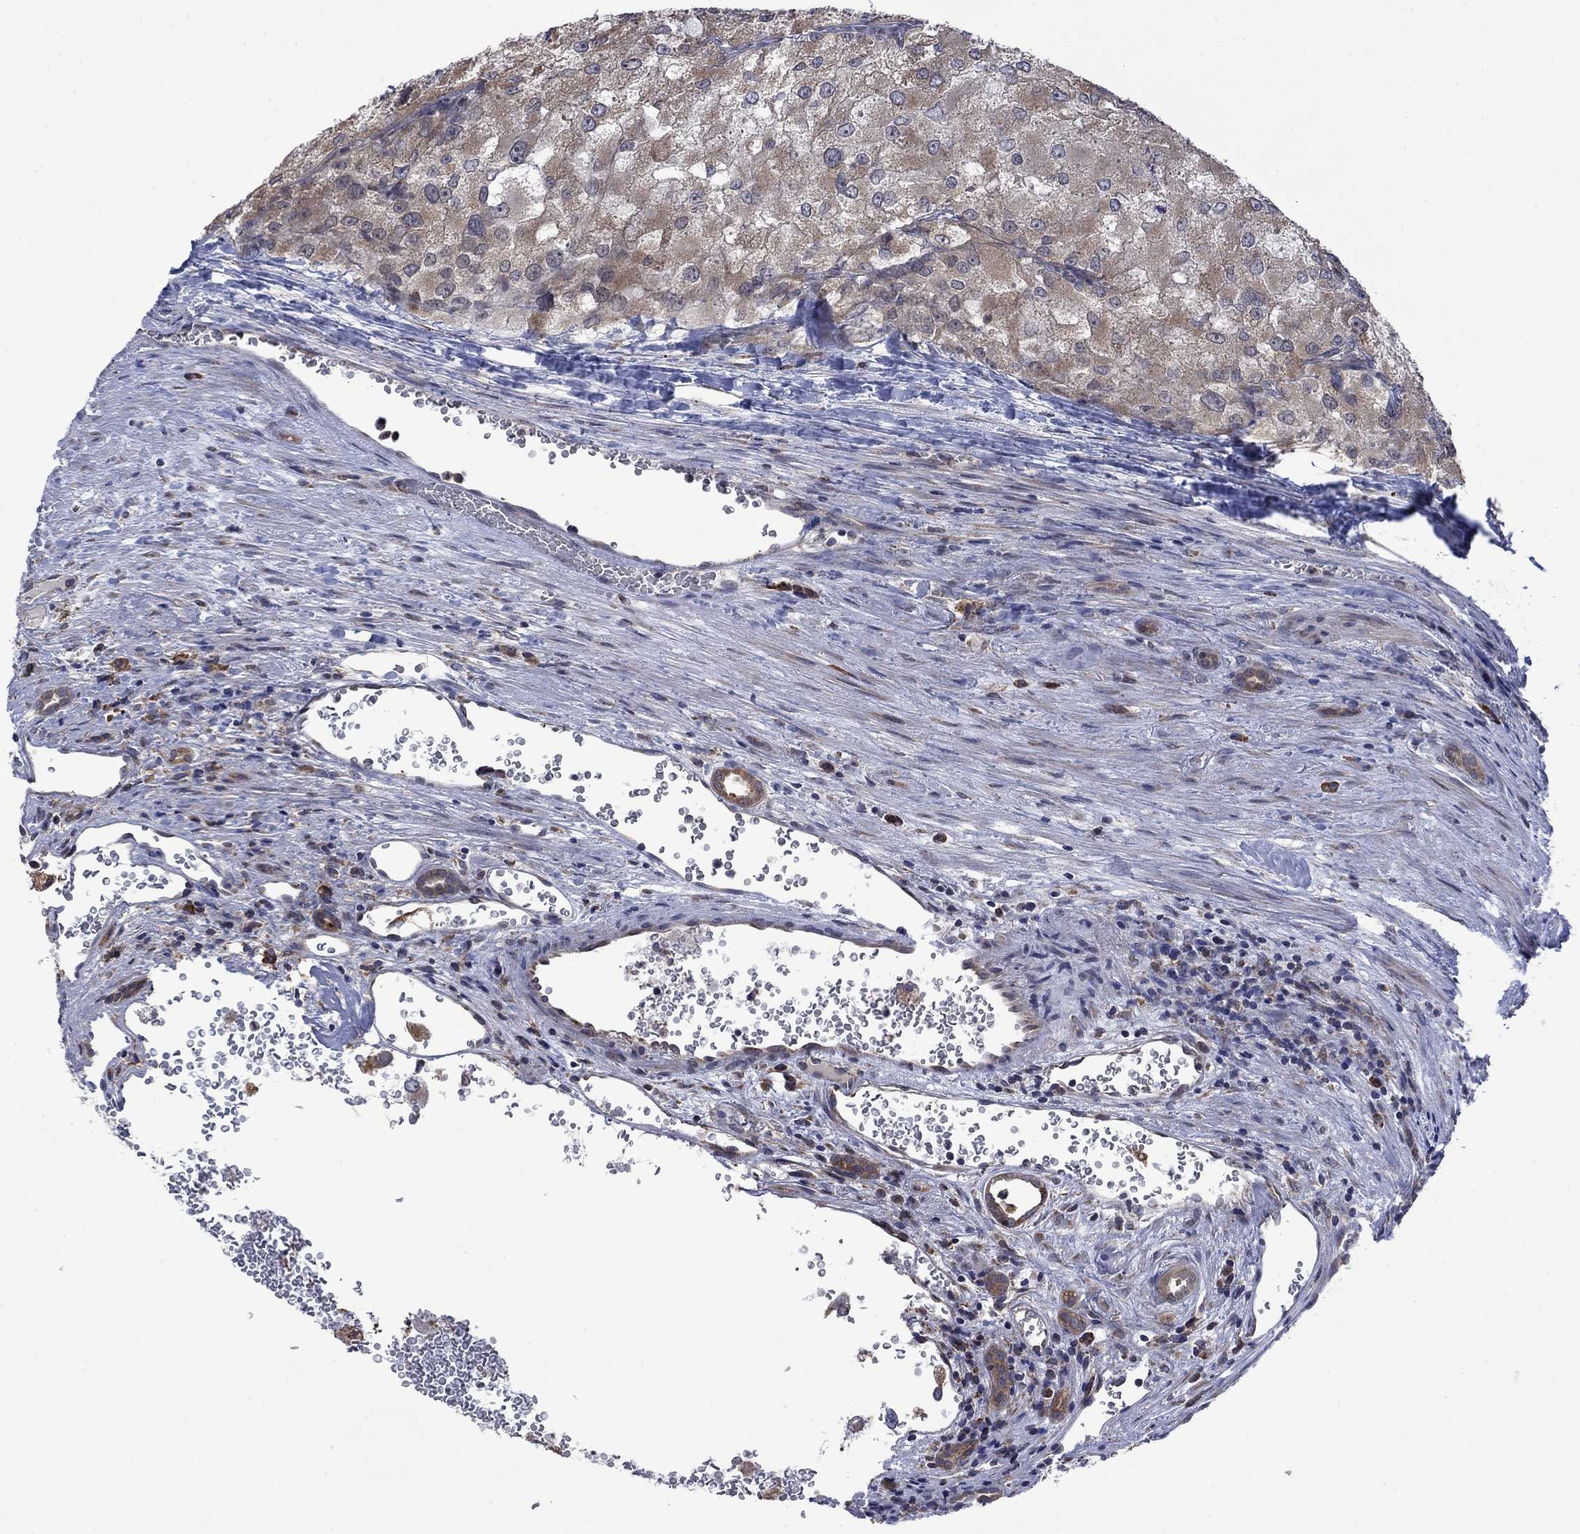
{"staining": {"intensity": "weak", "quantity": "25%-75%", "location": "cytoplasmic/membranous"}, "tissue": "renal cancer", "cell_type": "Tumor cells", "image_type": "cancer", "snomed": [{"axis": "morphology", "description": "Adenocarcinoma, NOS"}, {"axis": "topography", "description": "Kidney"}], "caption": "Renal cancer stained with DAB (3,3'-diaminobenzidine) immunohistochemistry exhibits low levels of weak cytoplasmic/membranous expression in about 25%-75% of tumor cells.", "gene": "FURIN", "patient": {"sex": "female", "age": 70}}